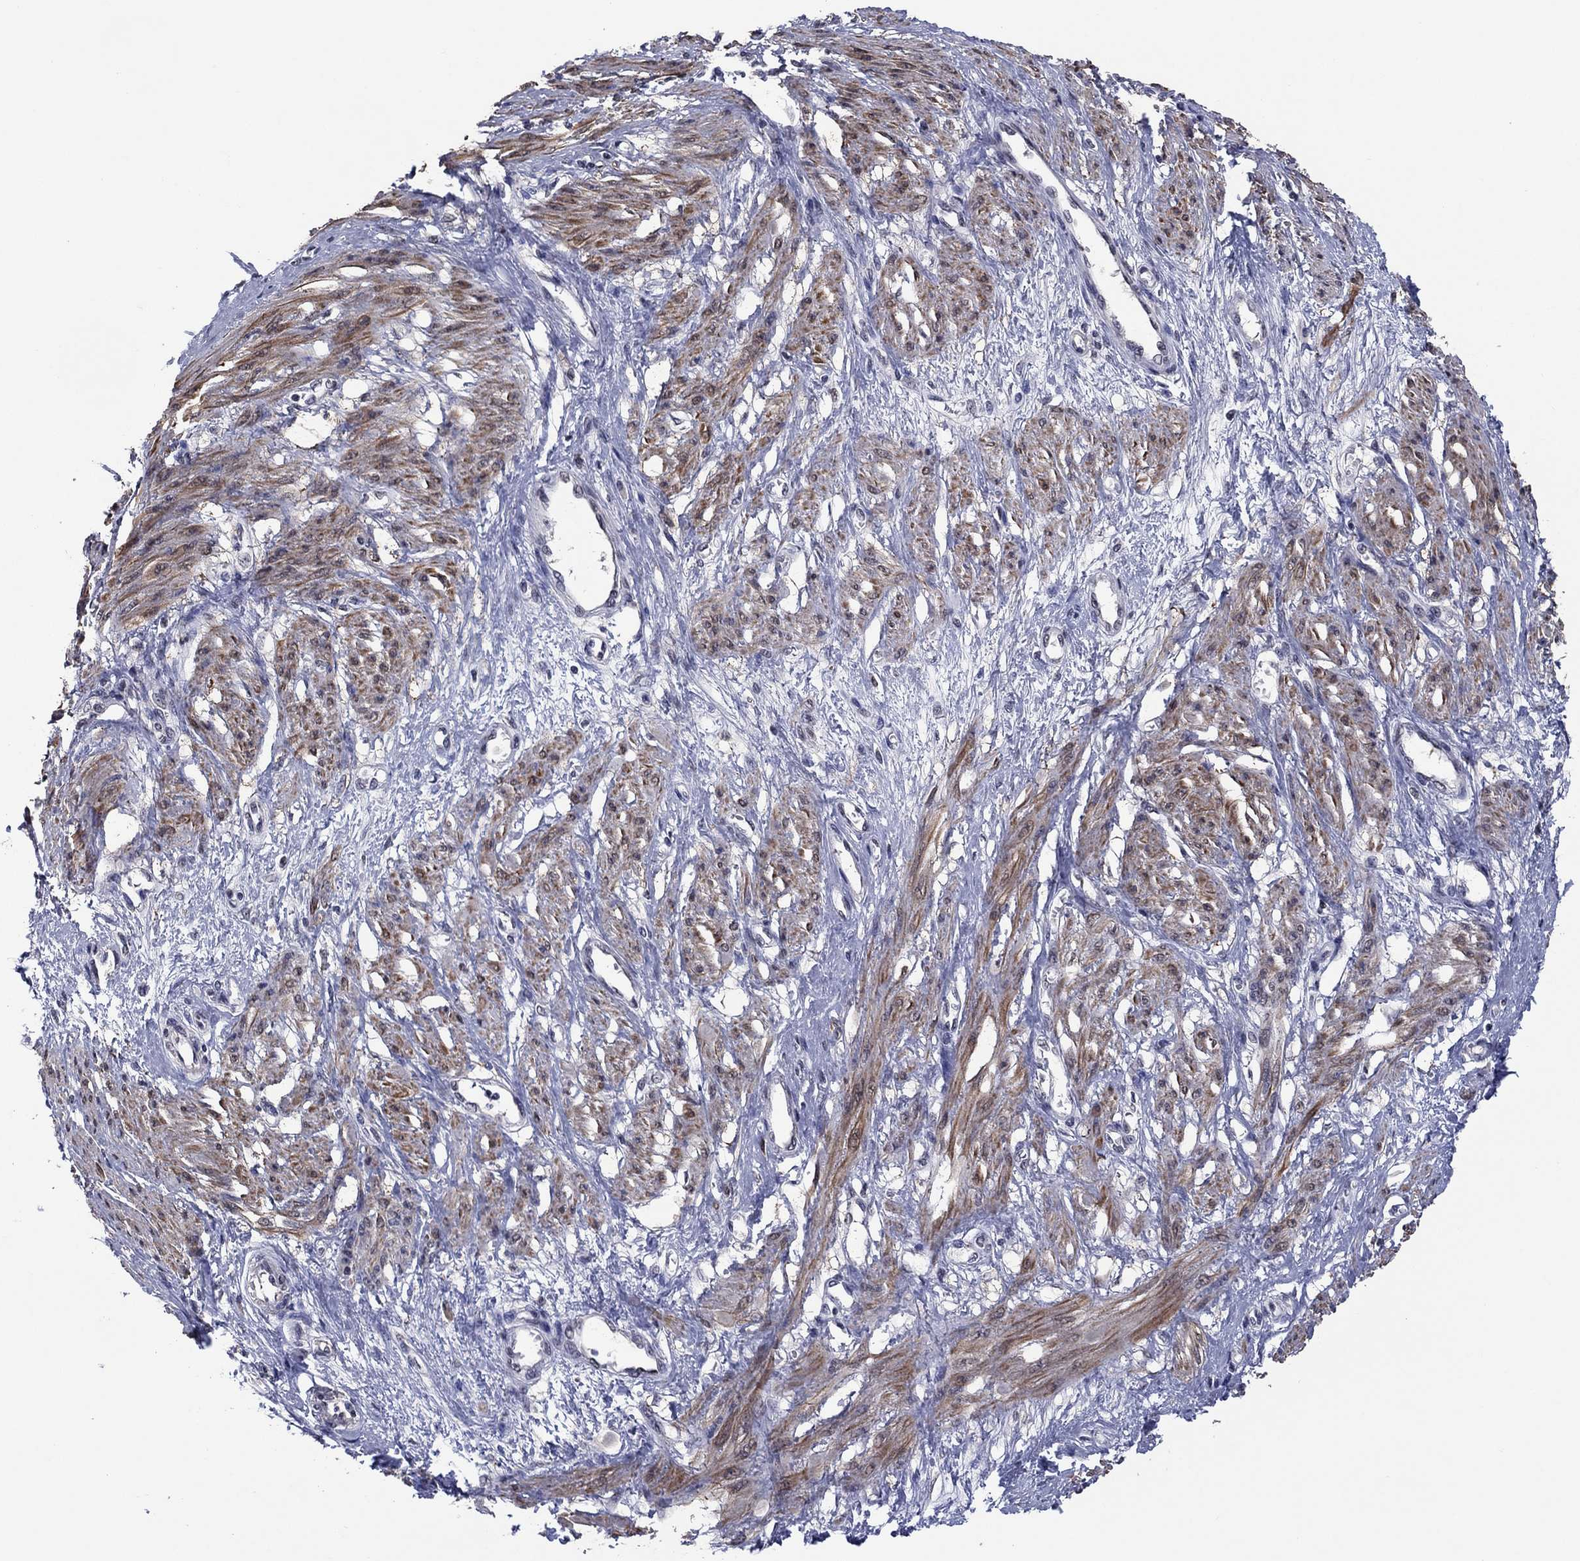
{"staining": {"intensity": "moderate", "quantity": "25%-75%", "location": "cytoplasmic/membranous"}, "tissue": "smooth muscle", "cell_type": "Smooth muscle cells", "image_type": "normal", "snomed": [{"axis": "morphology", "description": "Normal tissue, NOS"}, {"axis": "topography", "description": "Smooth muscle"}, {"axis": "topography", "description": "Uterus"}], "caption": "Smooth muscle cells reveal moderate cytoplasmic/membranous expression in about 25%-75% of cells in normal smooth muscle.", "gene": "TYMS", "patient": {"sex": "female", "age": 39}}